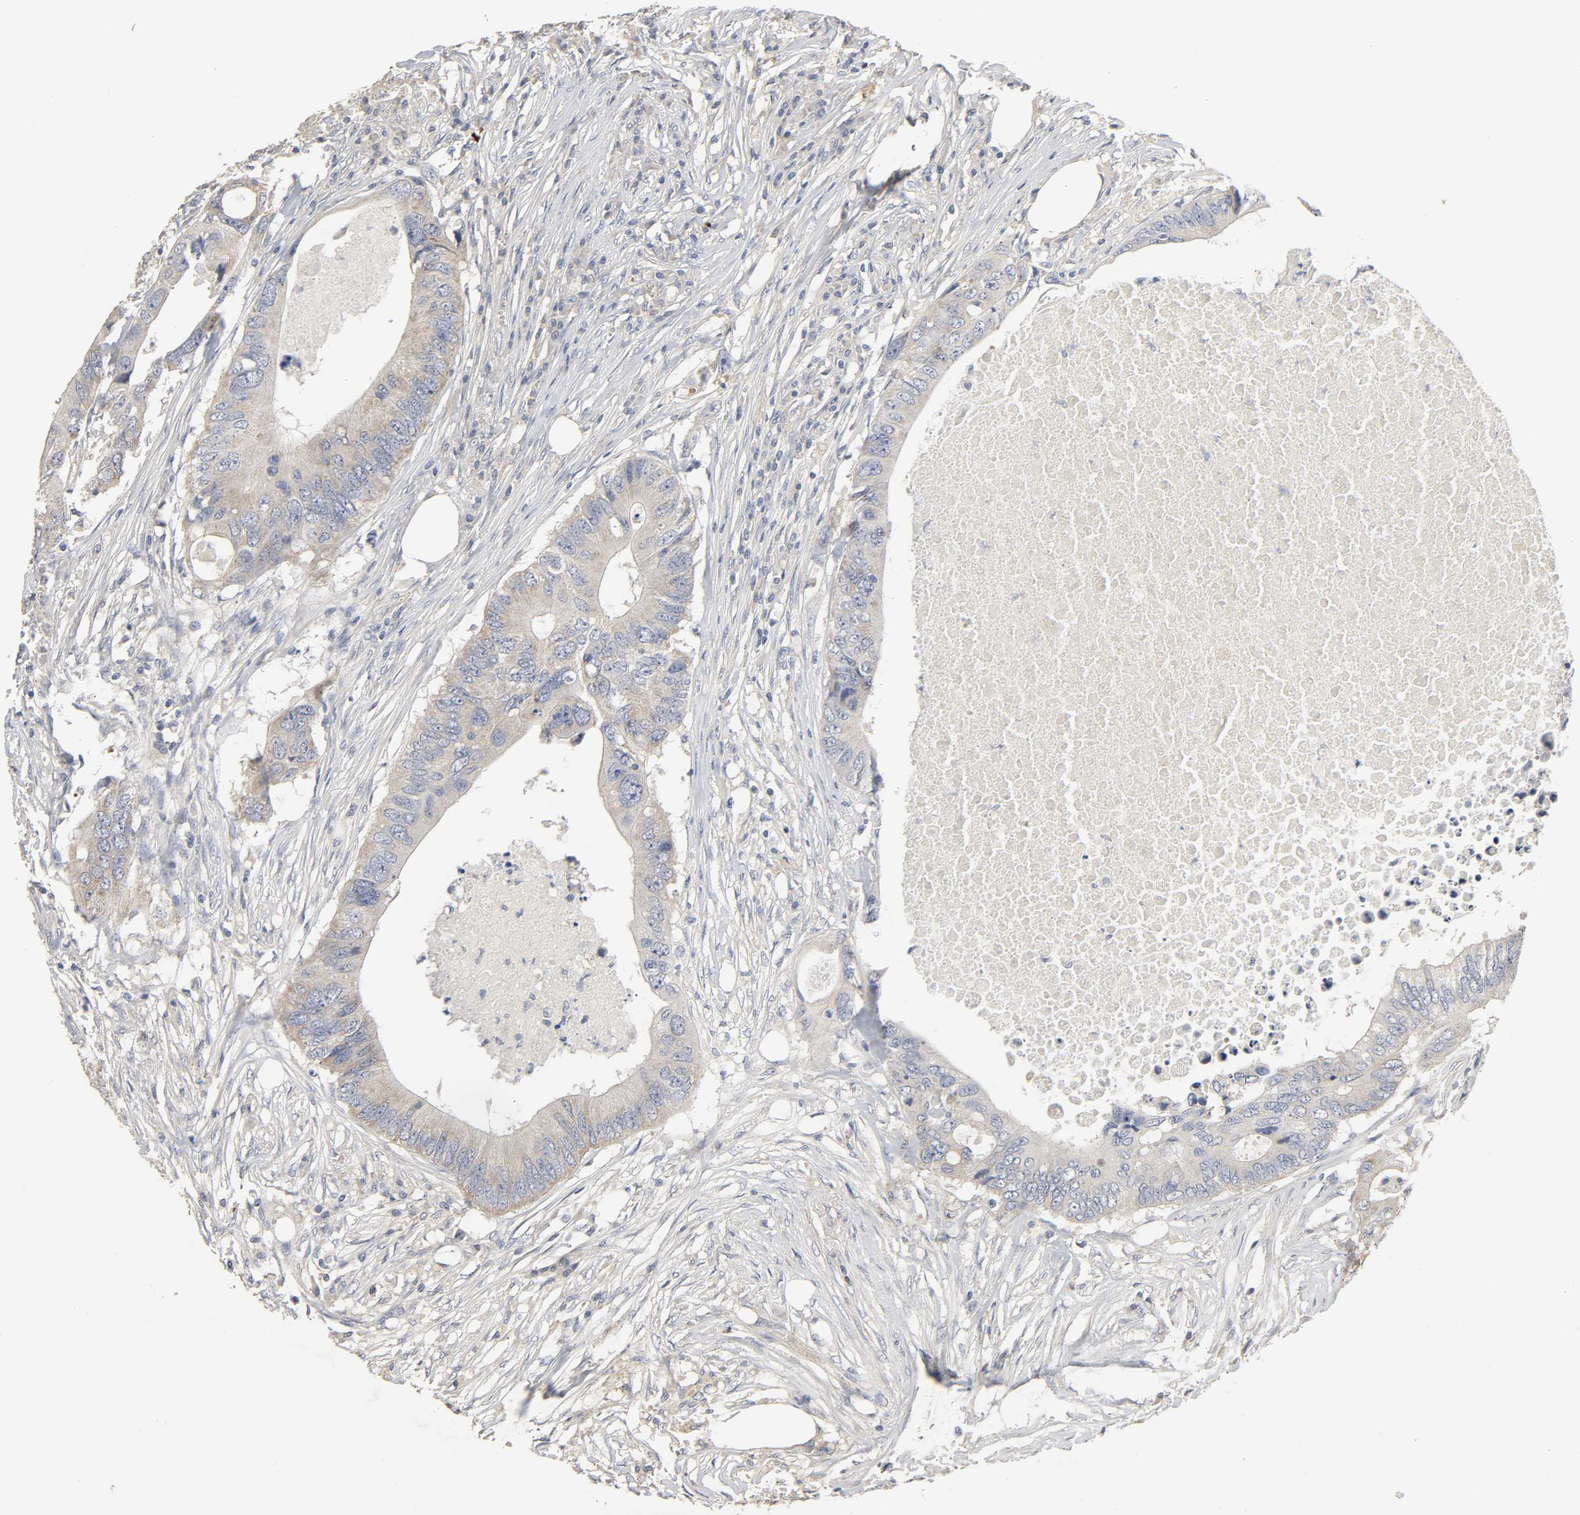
{"staining": {"intensity": "weak", "quantity": "<25%", "location": "cytoplasmic/membranous"}, "tissue": "colorectal cancer", "cell_type": "Tumor cells", "image_type": "cancer", "snomed": [{"axis": "morphology", "description": "Adenocarcinoma, NOS"}, {"axis": "topography", "description": "Colon"}], "caption": "There is no significant staining in tumor cells of adenocarcinoma (colorectal).", "gene": "SLC10A2", "patient": {"sex": "male", "age": 71}}